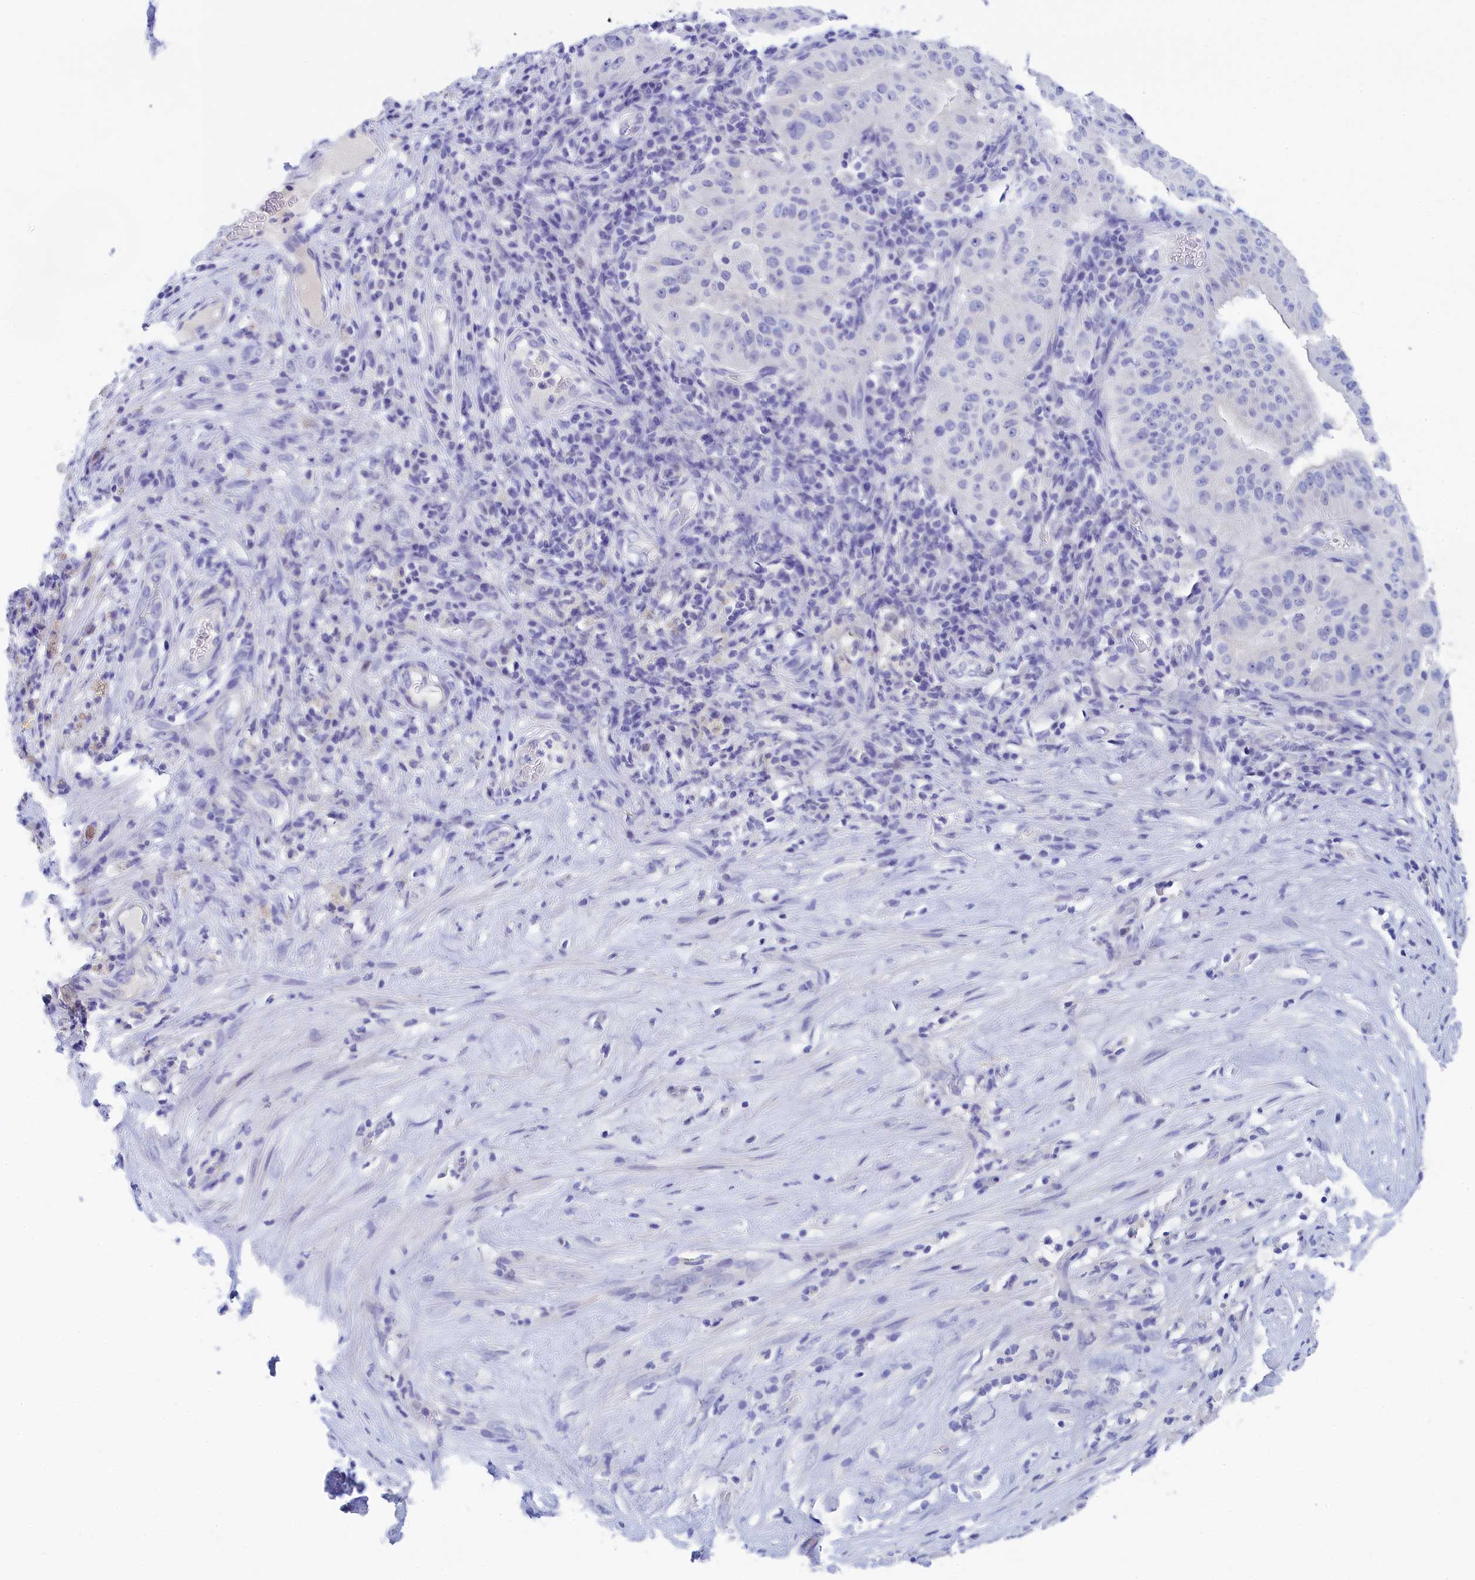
{"staining": {"intensity": "negative", "quantity": "none", "location": "none"}, "tissue": "pancreatic cancer", "cell_type": "Tumor cells", "image_type": "cancer", "snomed": [{"axis": "morphology", "description": "Adenocarcinoma, NOS"}, {"axis": "topography", "description": "Pancreas"}], "caption": "Human pancreatic cancer (adenocarcinoma) stained for a protein using immunohistochemistry exhibits no positivity in tumor cells.", "gene": "TRIM10", "patient": {"sex": "male", "age": 63}}